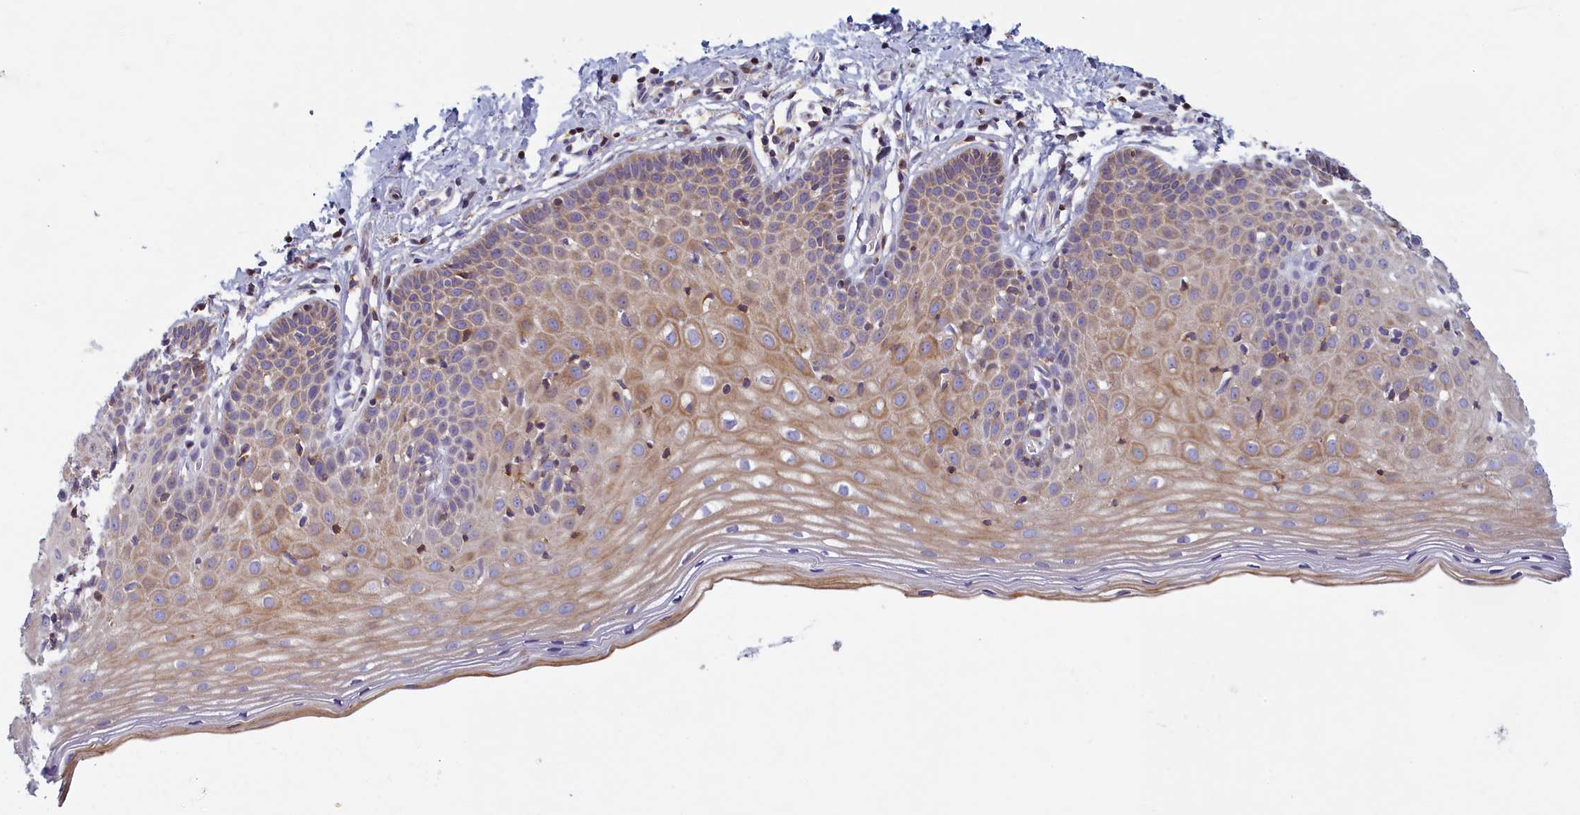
{"staining": {"intensity": "weak", "quantity": "25%-75%", "location": "cytoplasmic/membranous"}, "tissue": "cervix", "cell_type": "Glandular cells", "image_type": "normal", "snomed": [{"axis": "morphology", "description": "Normal tissue, NOS"}, {"axis": "topography", "description": "Cervix"}], "caption": "IHC of normal cervix shows low levels of weak cytoplasmic/membranous expression in about 25%-75% of glandular cells. The staining is performed using DAB (3,3'-diaminobenzidine) brown chromogen to label protein expression. The nuclei are counter-stained blue using hematoxylin.", "gene": "NOL10", "patient": {"sex": "female", "age": 36}}